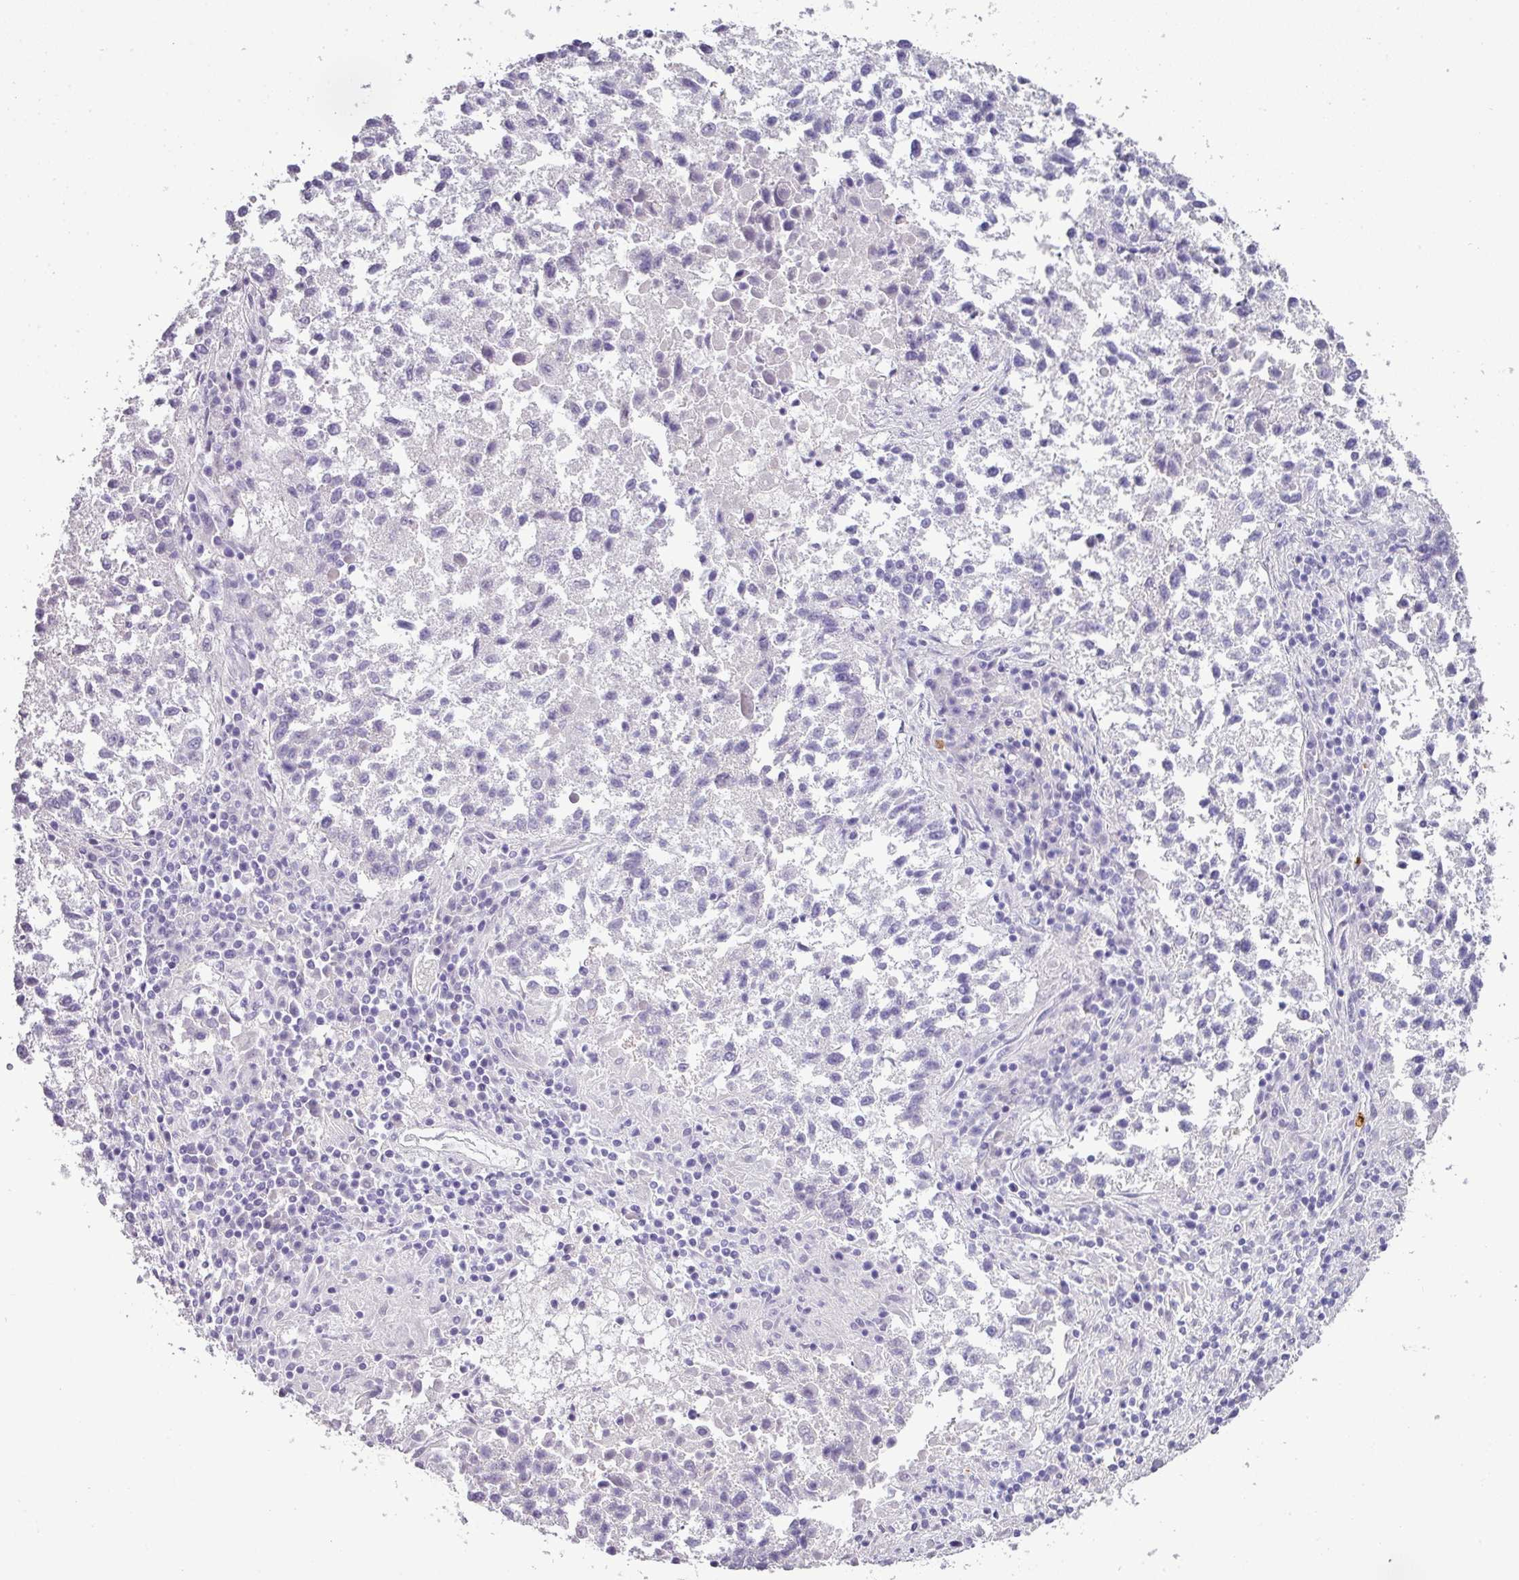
{"staining": {"intensity": "negative", "quantity": "none", "location": "none"}, "tissue": "lung cancer", "cell_type": "Tumor cells", "image_type": "cancer", "snomed": [{"axis": "morphology", "description": "Squamous cell carcinoma, NOS"}, {"axis": "topography", "description": "Lung"}], "caption": "The image demonstrates no significant positivity in tumor cells of lung cancer (squamous cell carcinoma).", "gene": "CTSG", "patient": {"sex": "male", "age": 73}}